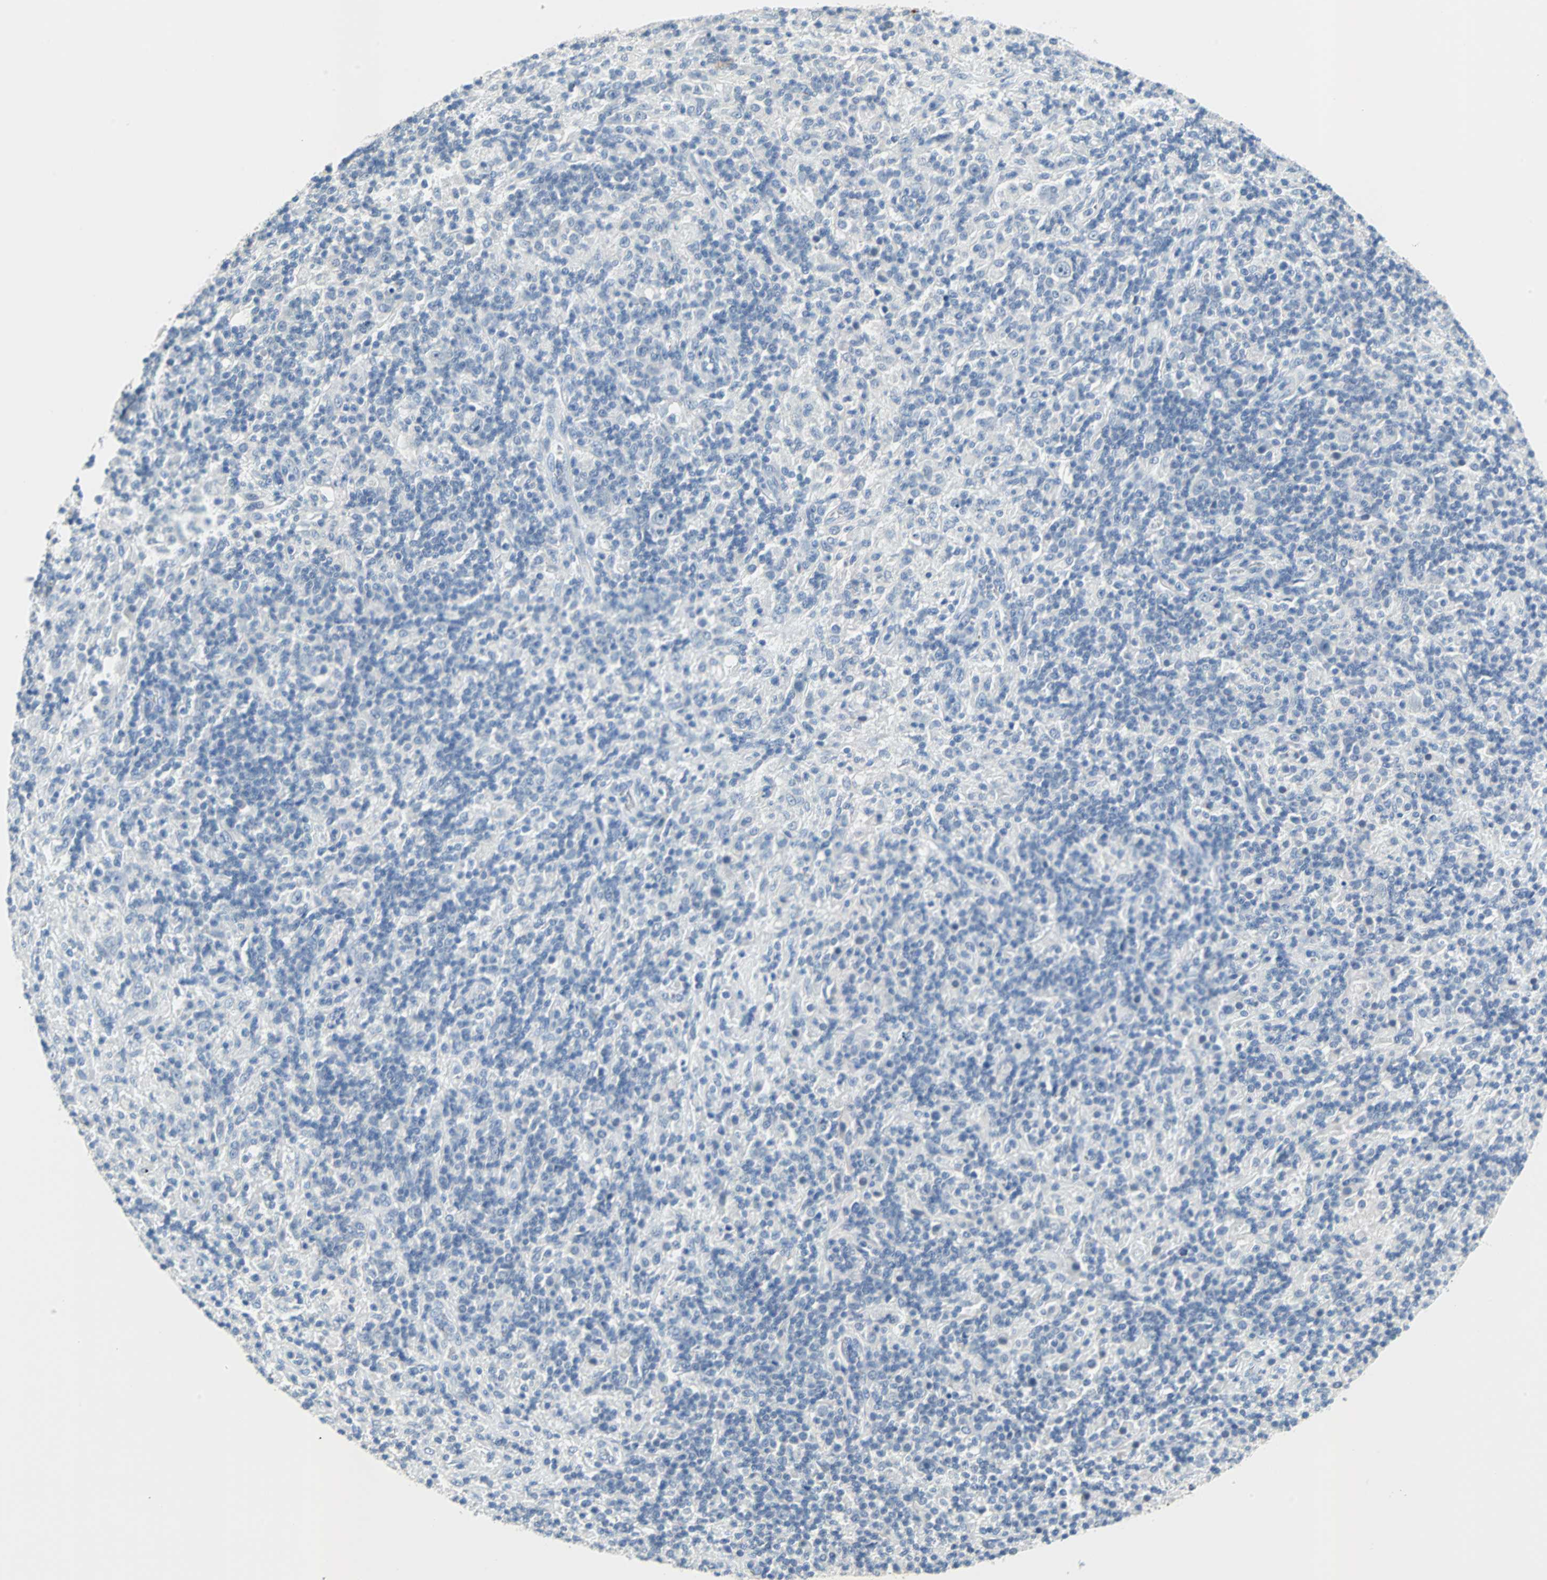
{"staining": {"intensity": "negative", "quantity": "none", "location": "none"}, "tissue": "lymphoma", "cell_type": "Tumor cells", "image_type": "cancer", "snomed": [{"axis": "morphology", "description": "Hodgkin's disease, NOS"}, {"axis": "topography", "description": "Lymph node"}], "caption": "High magnification brightfield microscopy of Hodgkin's disease stained with DAB (brown) and counterstained with hematoxylin (blue): tumor cells show no significant expression.", "gene": "MUC7", "patient": {"sex": "male", "age": 70}}